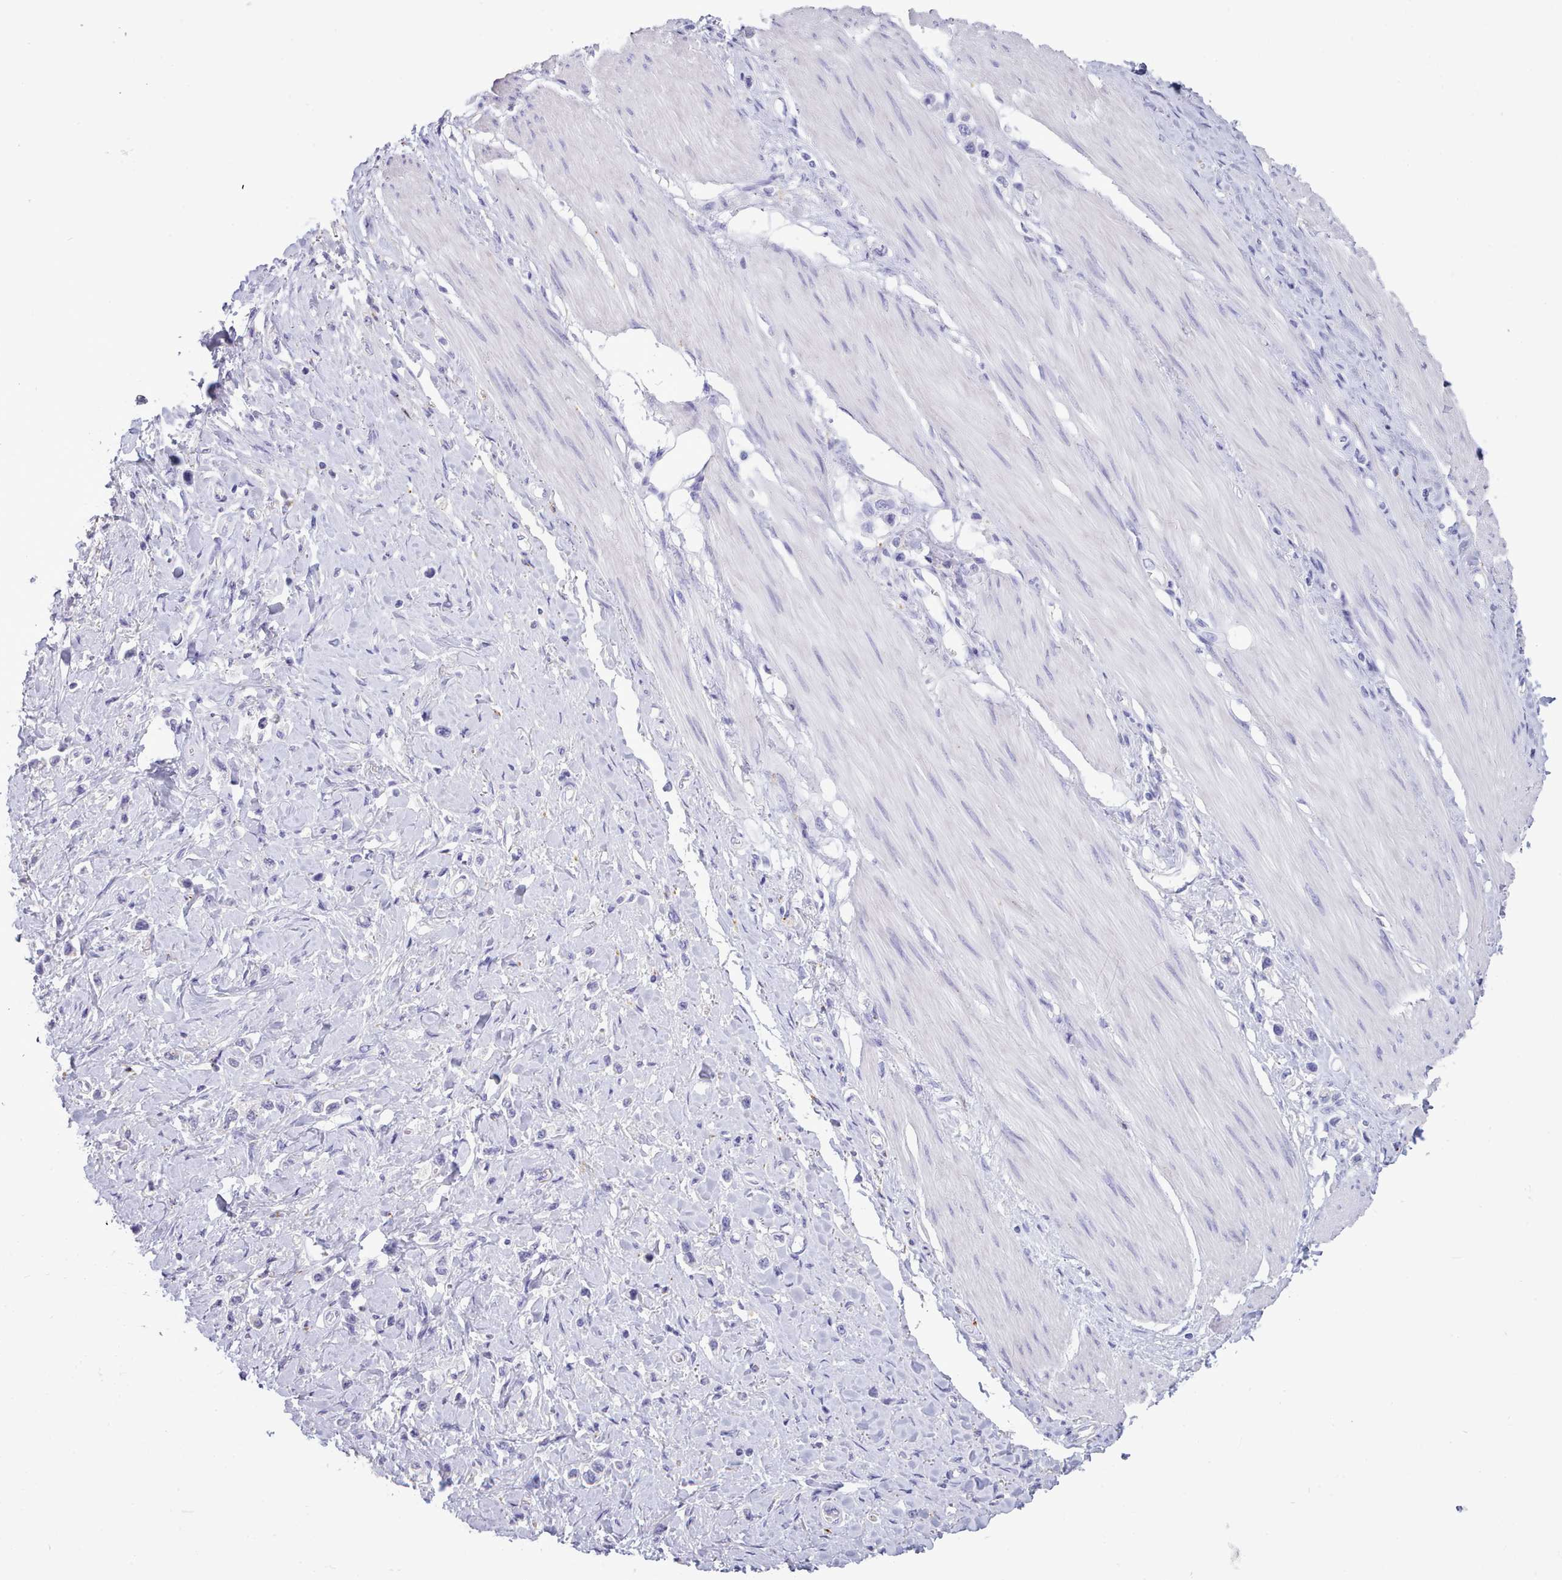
{"staining": {"intensity": "negative", "quantity": "none", "location": "none"}, "tissue": "stomach cancer", "cell_type": "Tumor cells", "image_type": "cancer", "snomed": [{"axis": "morphology", "description": "Adenocarcinoma, NOS"}, {"axis": "topography", "description": "Stomach"}], "caption": "The histopathology image reveals no staining of tumor cells in stomach adenocarcinoma. (Immunohistochemistry (ihc), brightfield microscopy, high magnification).", "gene": "GAA", "patient": {"sex": "female", "age": 65}}